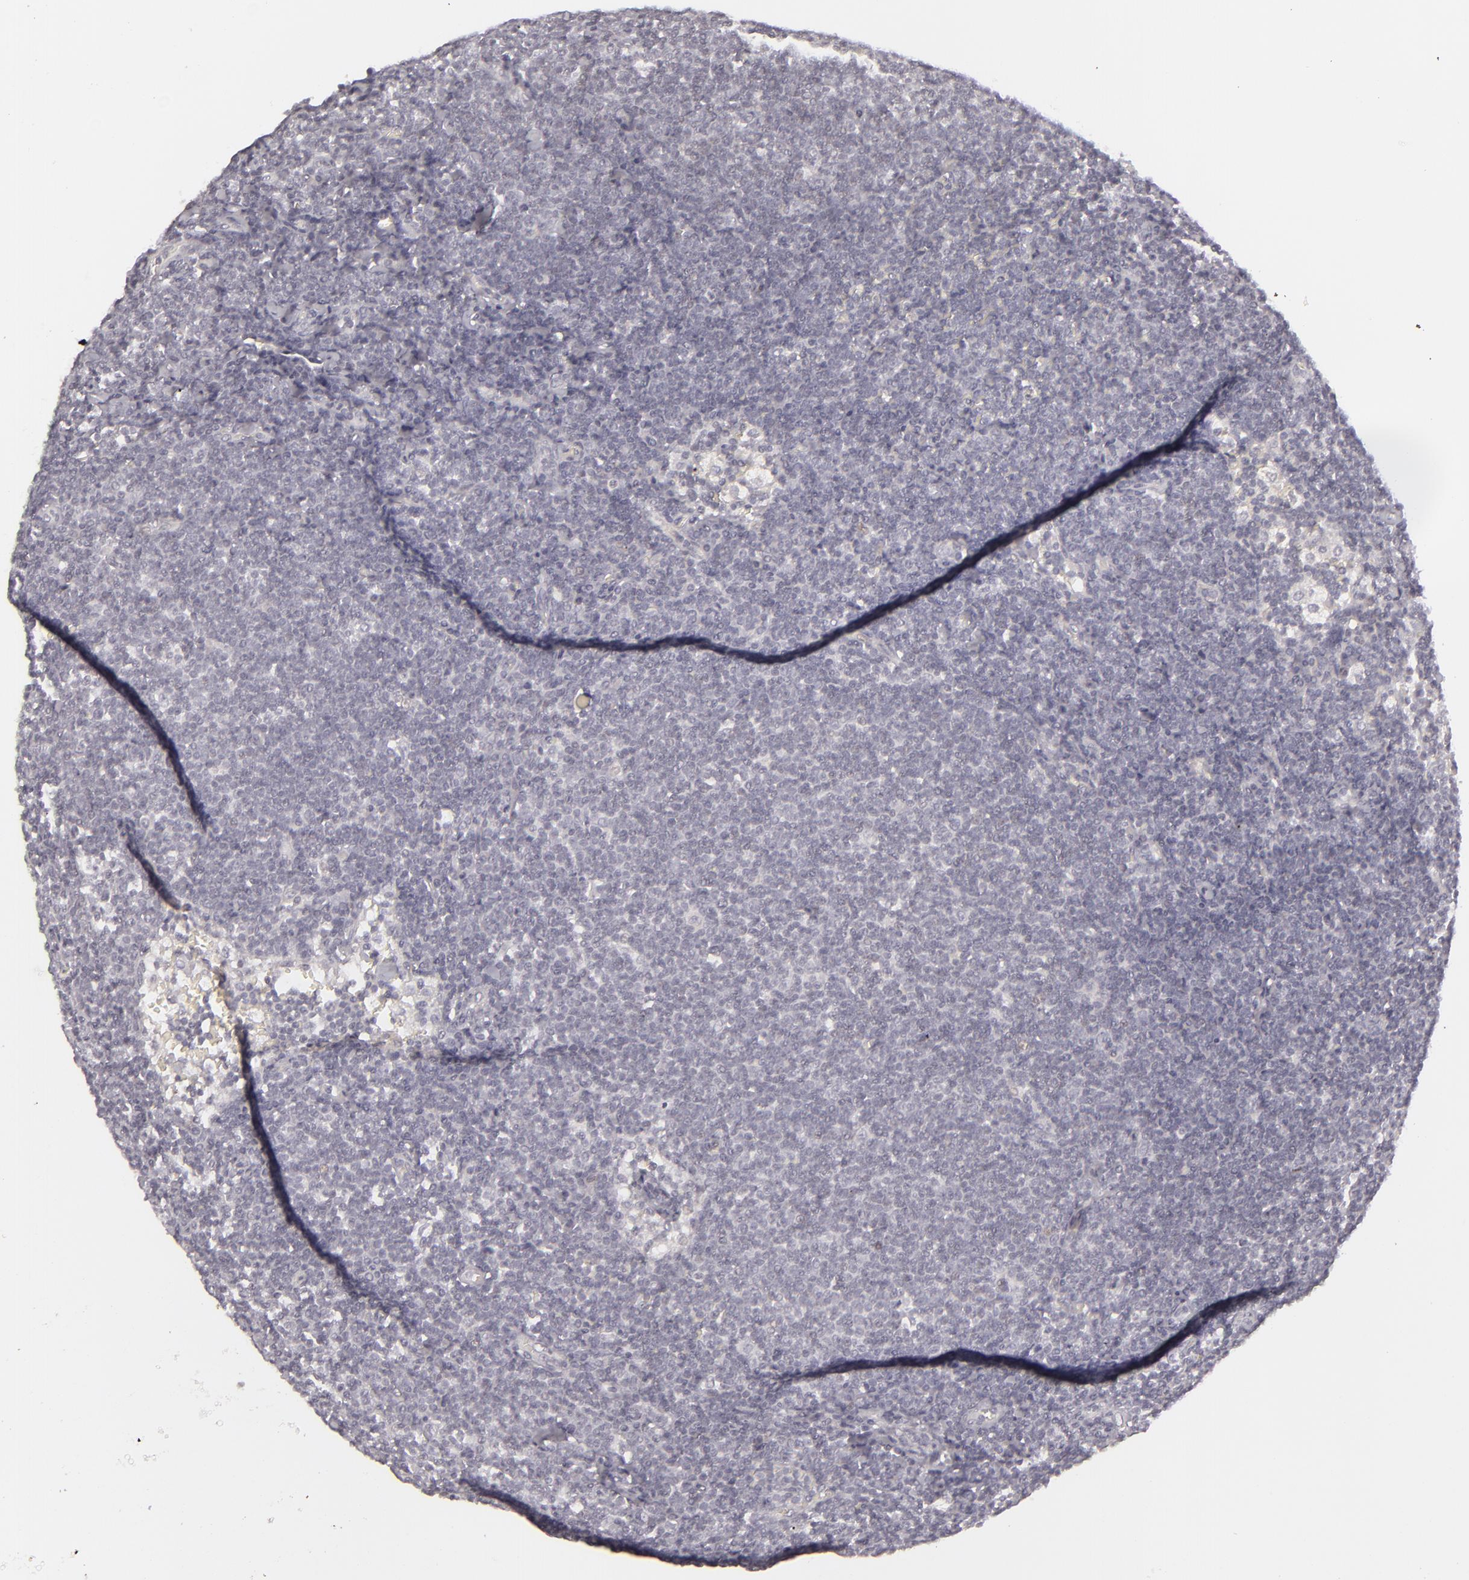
{"staining": {"intensity": "negative", "quantity": "none", "location": "none"}, "tissue": "lymphoma", "cell_type": "Tumor cells", "image_type": "cancer", "snomed": [{"axis": "morphology", "description": "Malignant lymphoma, non-Hodgkin's type, Low grade"}, {"axis": "topography", "description": "Lymph node"}], "caption": "Immunohistochemistry (IHC) of human low-grade malignant lymphoma, non-Hodgkin's type displays no expression in tumor cells.", "gene": "SIX1", "patient": {"sex": "male", "age": 65}}